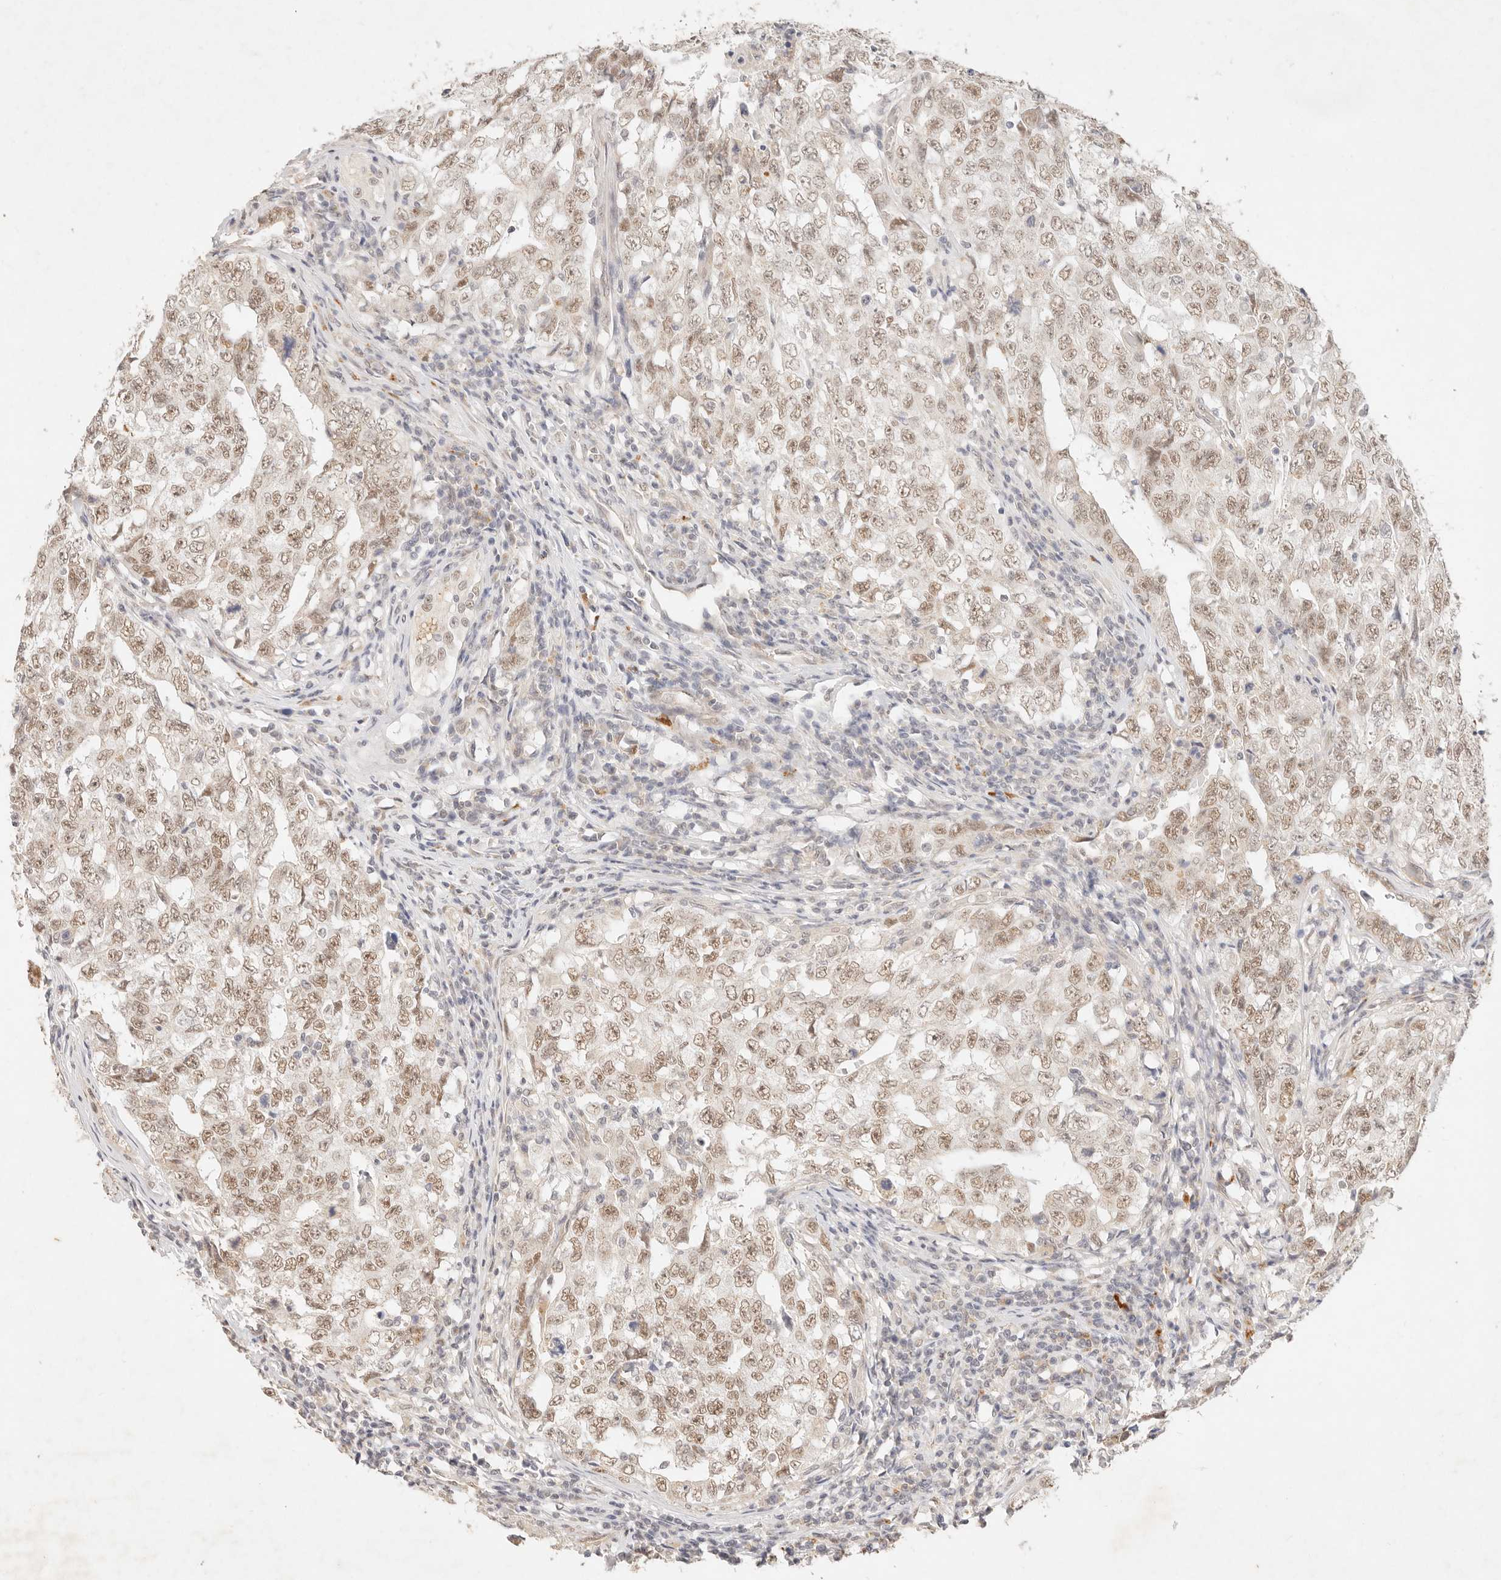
{"staining": {"intensity": "moderate", "quantity": ">75%", "location": "nuclear"}, "tissue": "testis cancer", "cell_type": "Tumor cells", "image_type": "cancer", "snomed": [{"axis": "morphology", "description": "Carcinoma, Embryonal, NOS"}, {"axis": "topography", "description": "Testis"}], "caption": "High-magnification brightfield microscopy of testis embryonal carcinoma stained with DAB (3,3'-diaminobenzidine) (brown) and counterstained with hematoxylin (blue). tumor cells exhibit moderate nuclear positivity is seen in approximately>75% of cells.", "gene": "GPR156", "patient": {"sex": "male", "age": 26}}